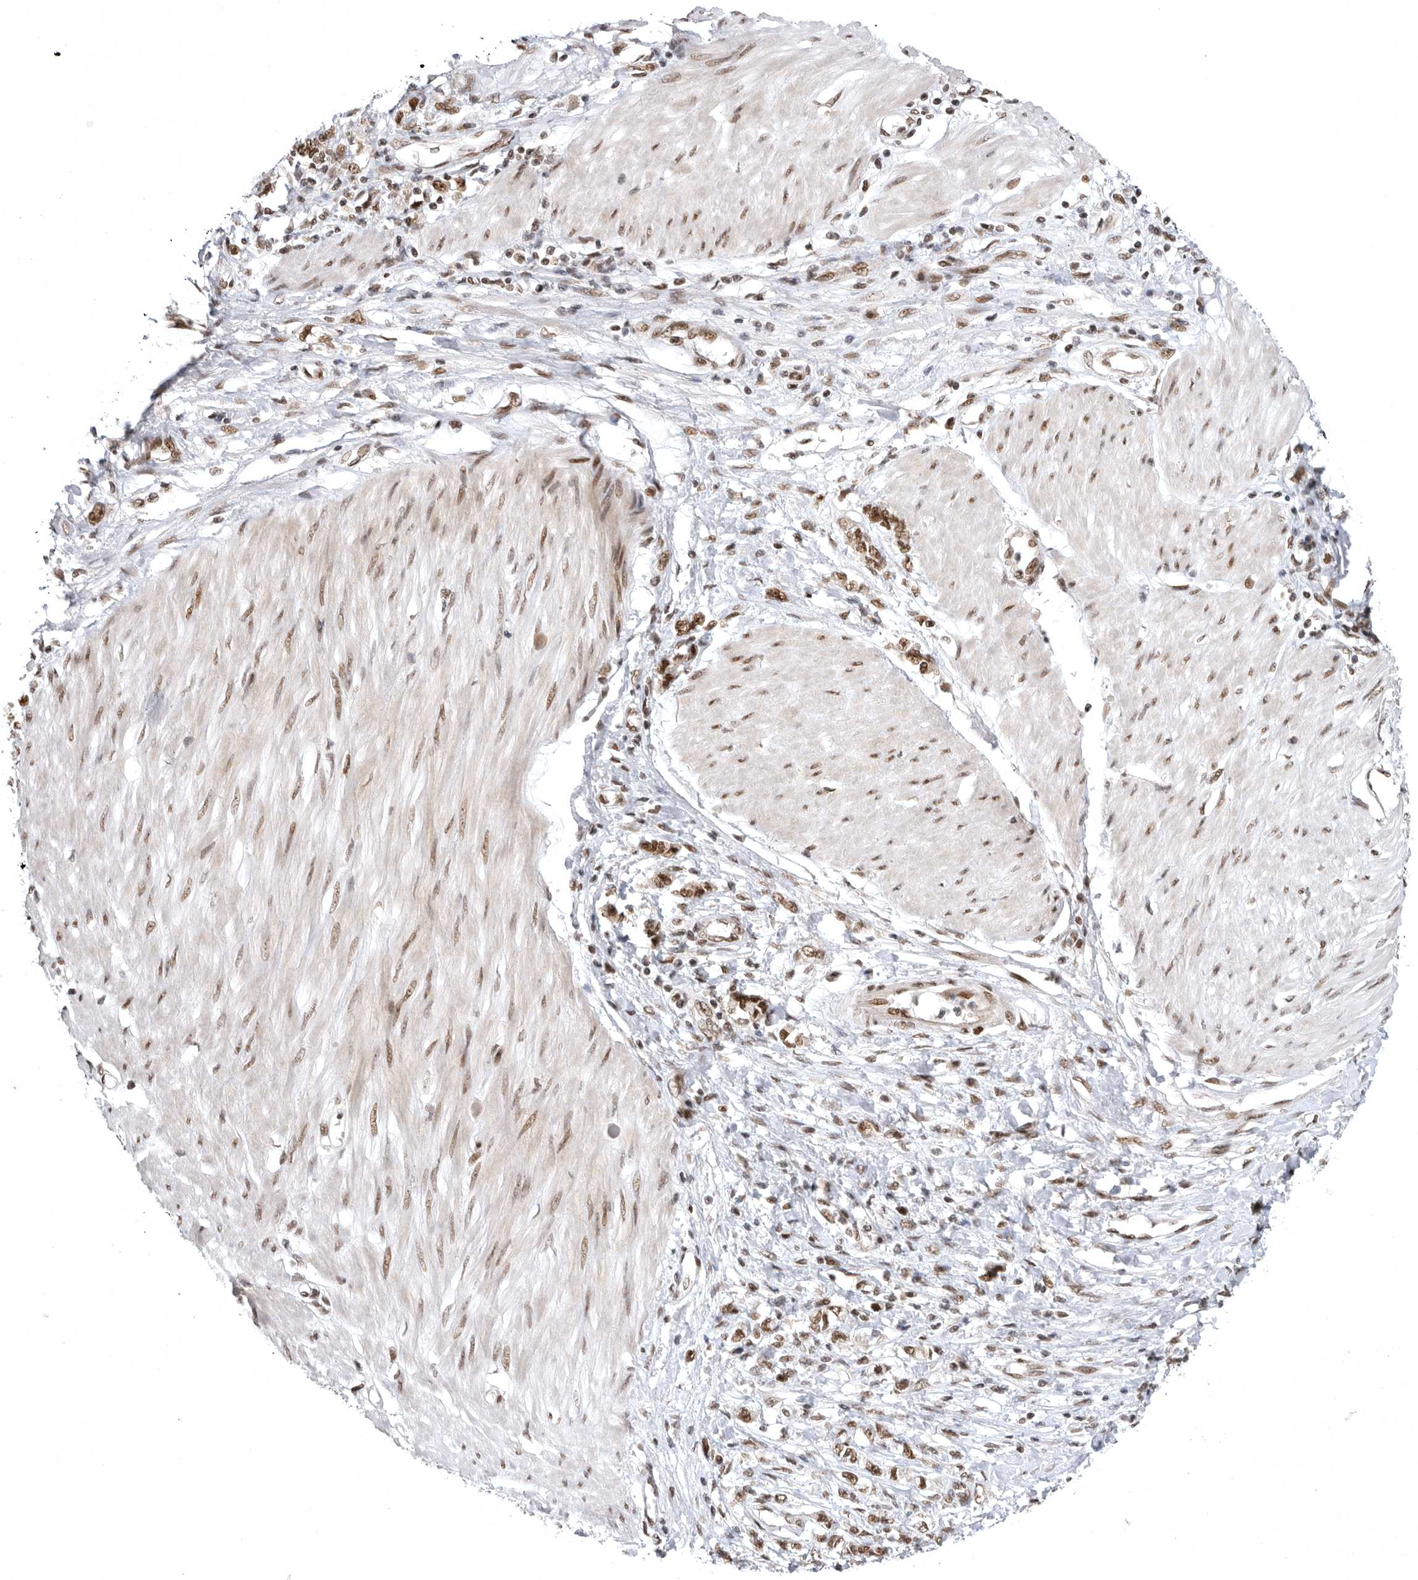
{"staining": {"intensity": "moderate", "quantity": ">75%", "location": "nuclear"}, "tissue": "stomach cancer", "cell_type": "Tumor cells", "image_type": "cancer", "snomed": [{"axis": "morphology", "description": "Adenocarcinoma, NOS"}, {"axis": "topography", "description": "Stomach"}], "caption": "Tumor cells show medium levels of moderate nuclear positivity in about >75% of cells in adenocarcinoma (stomach). (Stains: DAB in brown, nuclei in blue, Microscopy: brightfield microscopy at high magnification).", "gene": "ZNF830", "patient": {"sex": "female", "age": 76}}